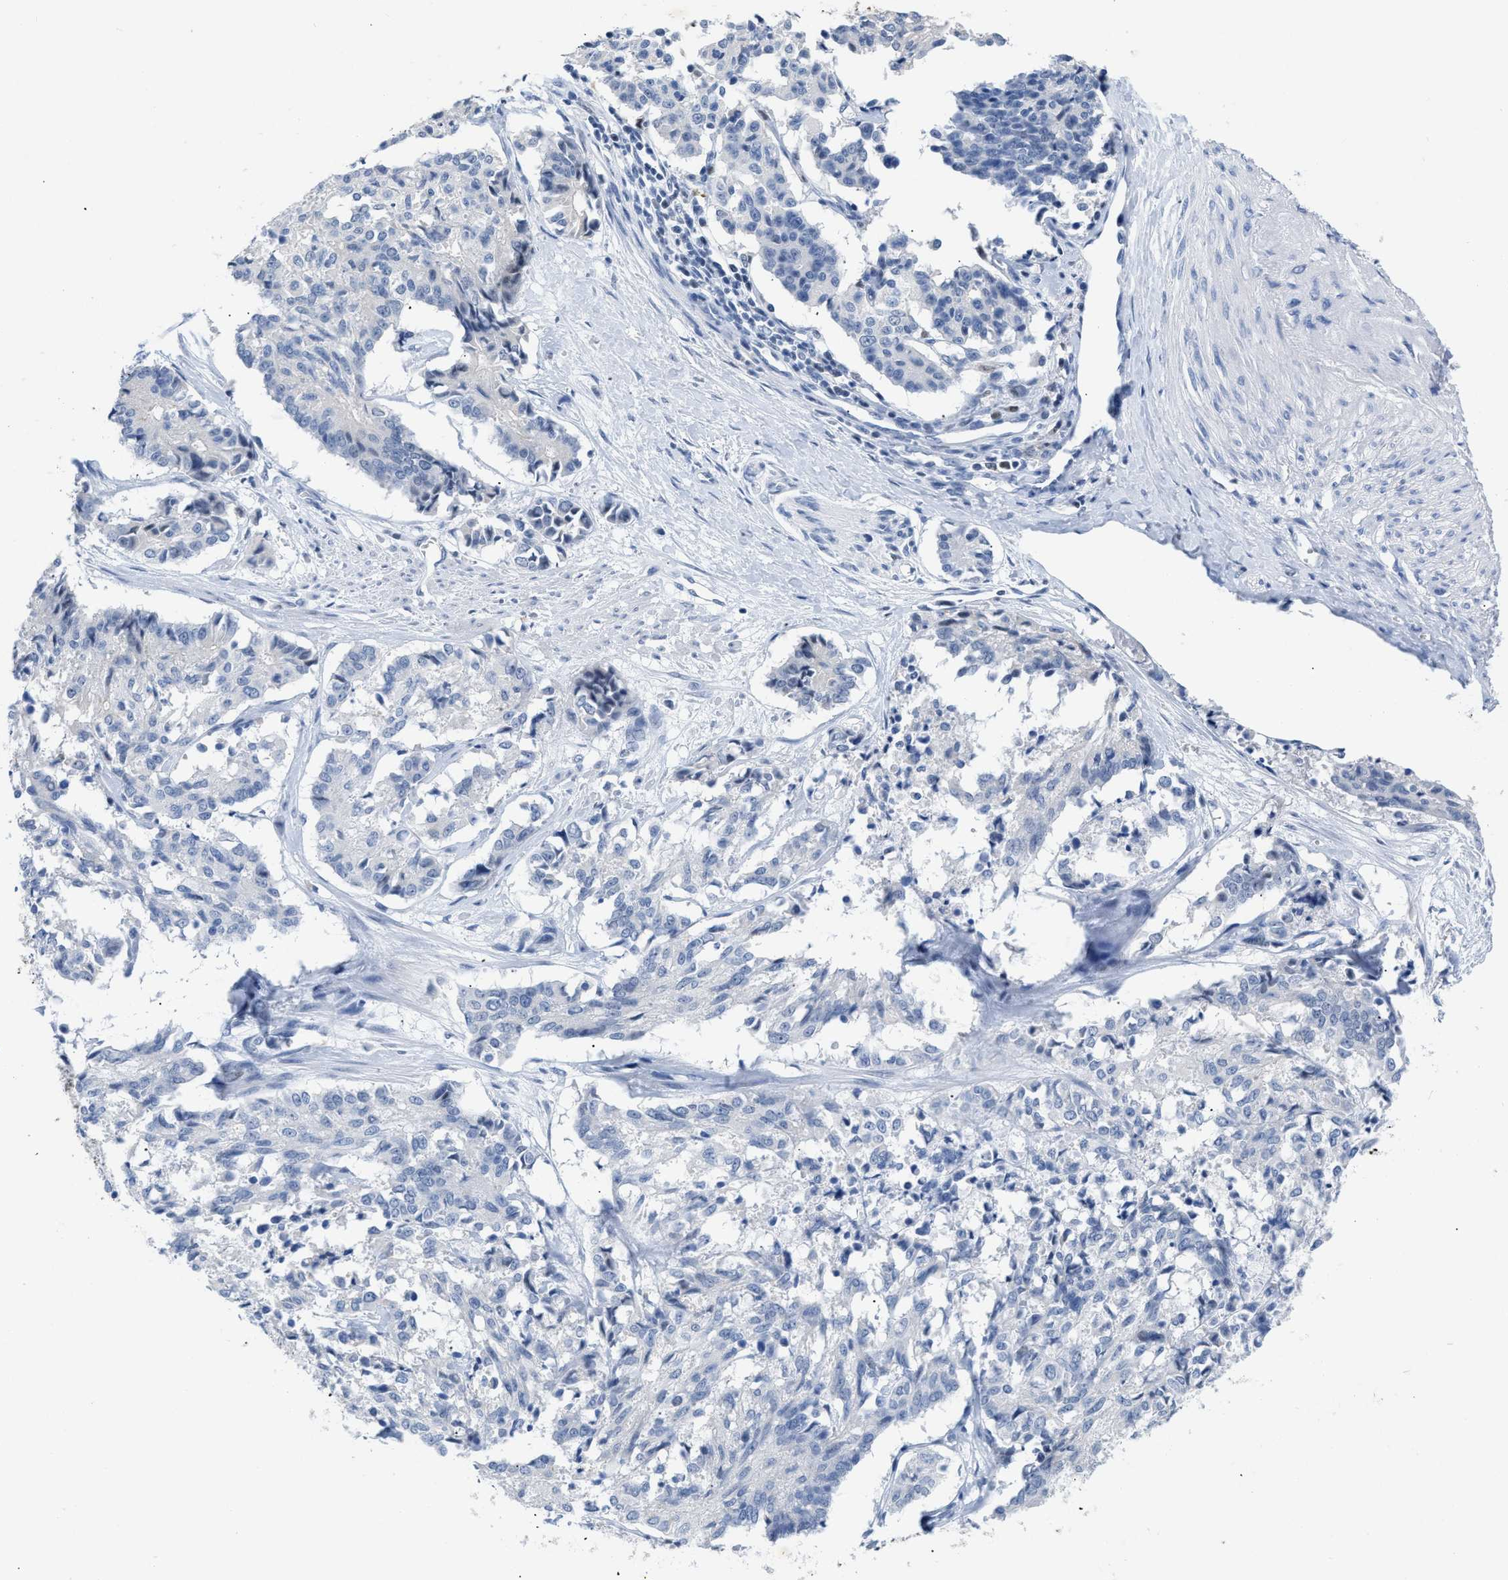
{"staining": {"intensity": "negative", "quantity": "none", "location": "none"}, "tissue": "cervical cancer", "cell_type": "Tumor cells", "image_type": "cancer", "snomed": [{"axis": "morphology", "description": "Squamous cell carcinoma, NOS"}, {"axis": "topography", "description": "Cervix"}], "caption": "Immunohistochemistry (IHC) of cervical cancer demonstrates no staining in tumor cells. (Immunohistochemistry, brightfield microscopy, high magnification).", "gene": "BOLL", "patient": {"sex": "female", "age": 35}}